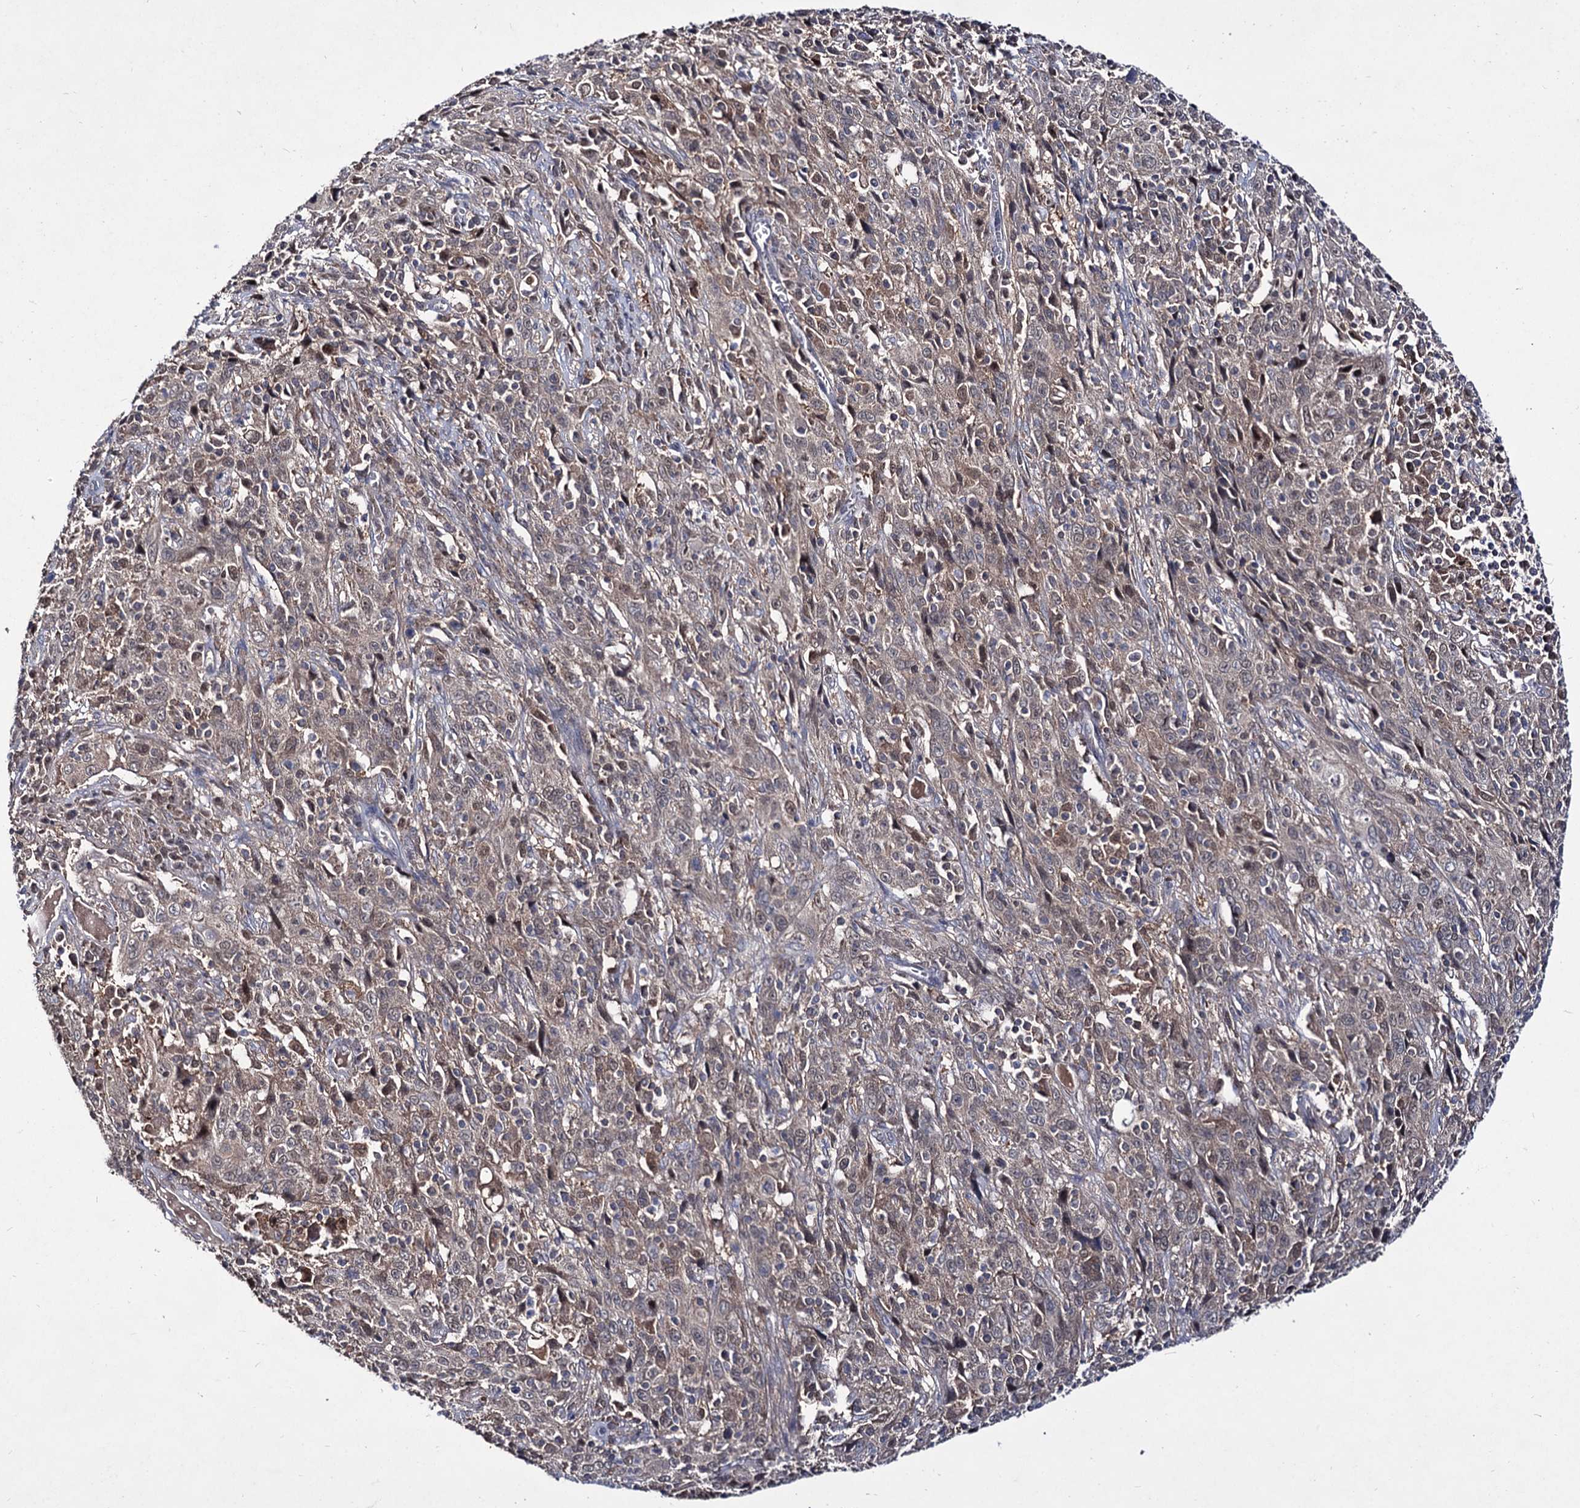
{"staining": {"intensity": "negative", "quantity": "none", "location": "none"}, "tissue": "cervical cancer", "cell_type": "Tumor cells", "image_type": "cancer", "snomed": [{"axis": "morphology", "description": "Squamous cell carcinoma, NOS"}, {"axis": "topography", "description": "Cervix"}], "caption": "Histopathology image shows no protein staining in tumor cells of cervical cancer tissue.", "gene": "ACTR6", "patient": {"sex": "female", "age": 46}}